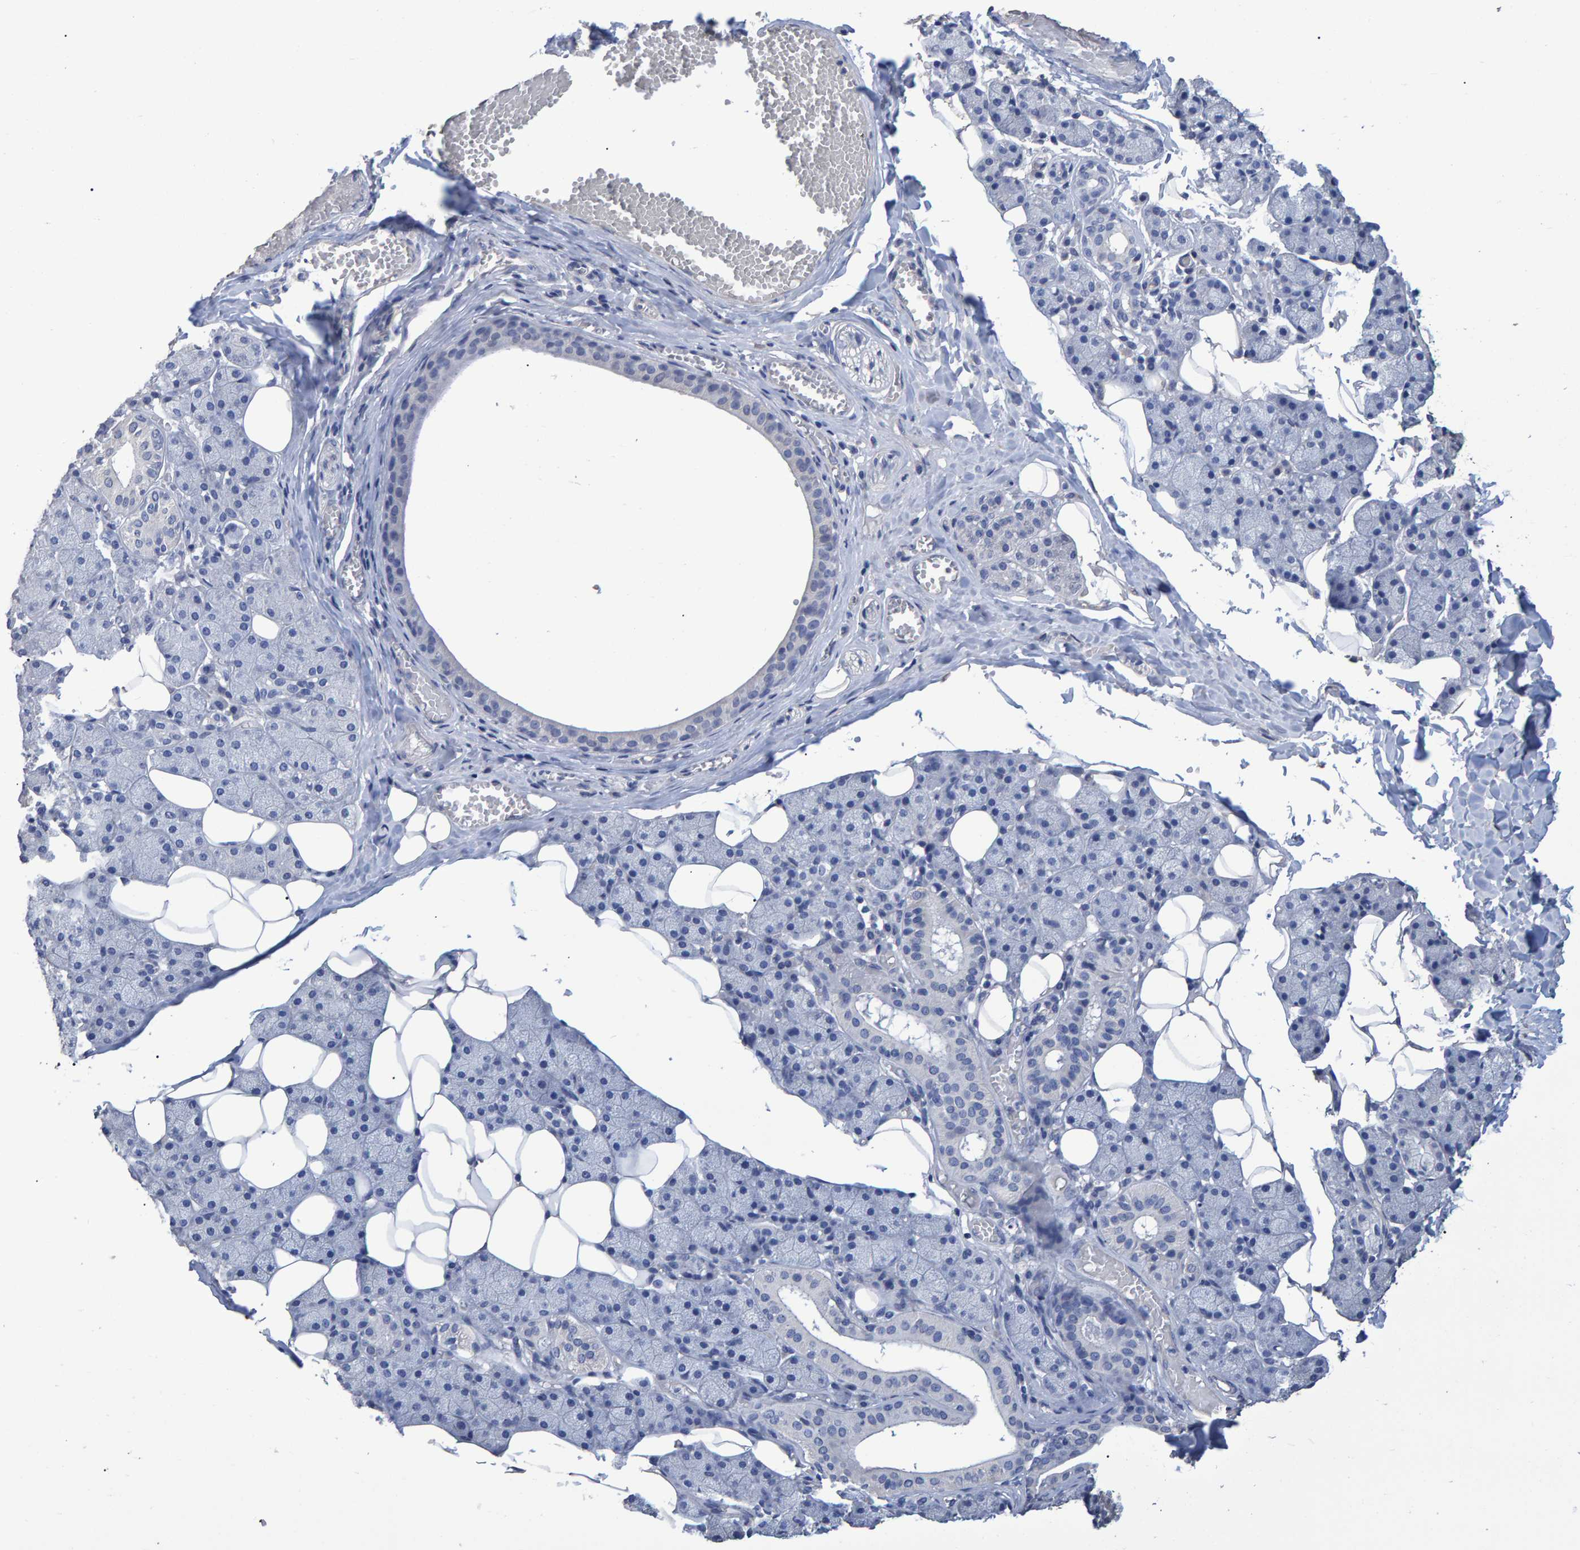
{"staining": {"intensity": "weak", "quantity": "<25%", "location": "cytoplasmic/membranous"}, "tissue": "salivary gland", "cell_type": "Glandular cells", "image_type": "normal", "snomed": [{"axis": "morphology", "description": "Normal tissue, NOS"}, {"axis": "topography", "description": "Salivary gland"}], "caption": "Glandular cells show no significant protein expression in benign salivary gland.", "gene": "HEMGN", "patient": {"sex": "female", "age": 33}}